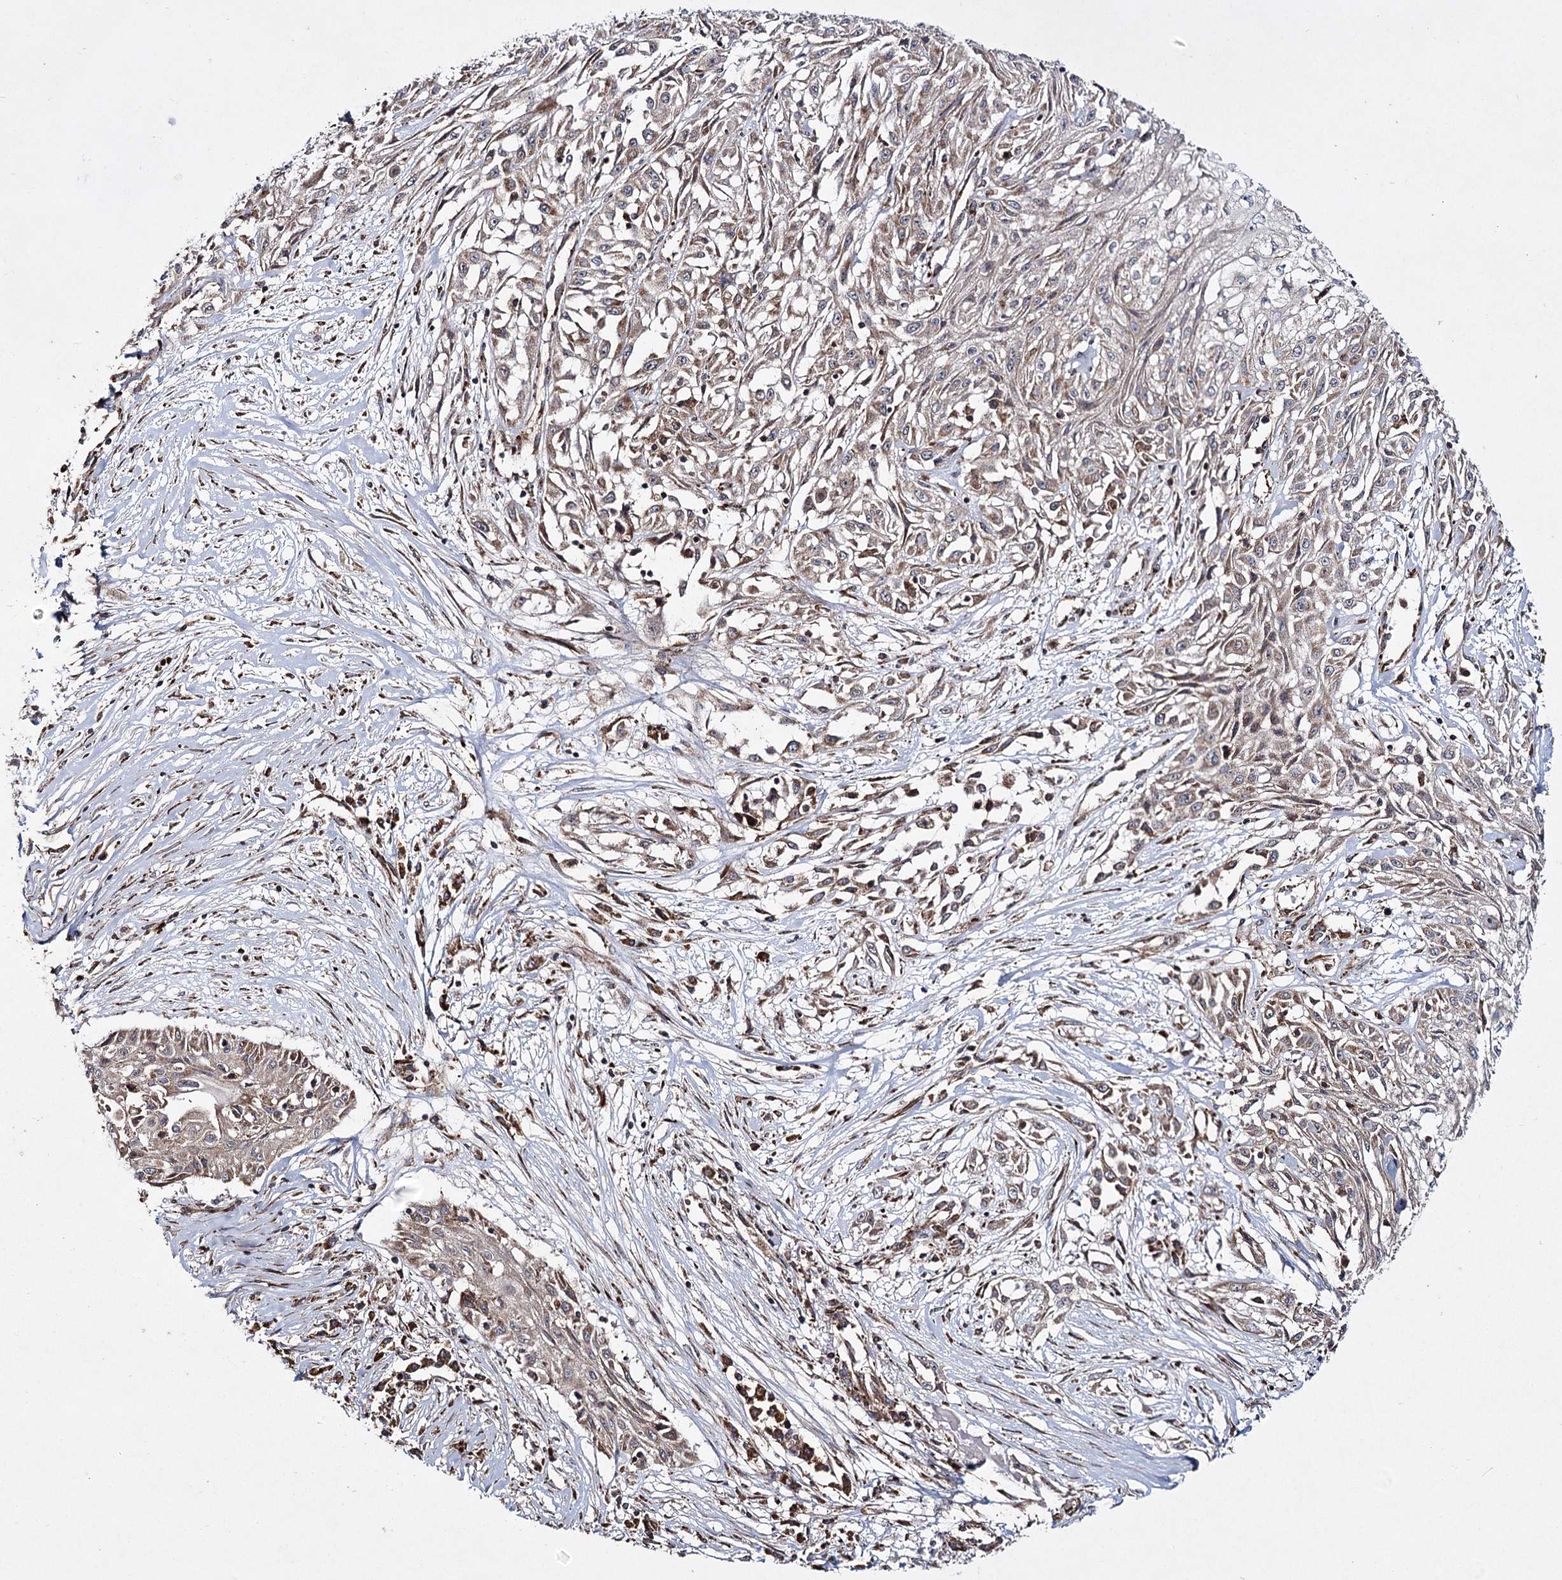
{"staining": {"intensity": "weak", "quantity": "25%-75%", "location": "cytoplasmic/membranous"}, "tissue": "skin cancer", "cell_type": "Tumor cells", "image_type": "cancer", "snomed": [{"axis": "morphology", "description": "Squamous cell carcinoma, NOS"}, {"axis": "morphology", "description": "Squamous cell carcinoma, metastatic, NOS"}, {"axis": "topography", "description": "Skin"}, {"axis": "topography", "description": "Lymph node"}], "caption": "The histopathology image reveals a brown stain indicating the presence of a protein in the cytoplasmic/membranous of tumor cells in skin cancer. (DAB (3,3'-diaminobenzidine) = brown stain, brightfield microscopy at high magnification).", "gene": "HECTD2", "patient": {"sex": "male", "age": 75}}